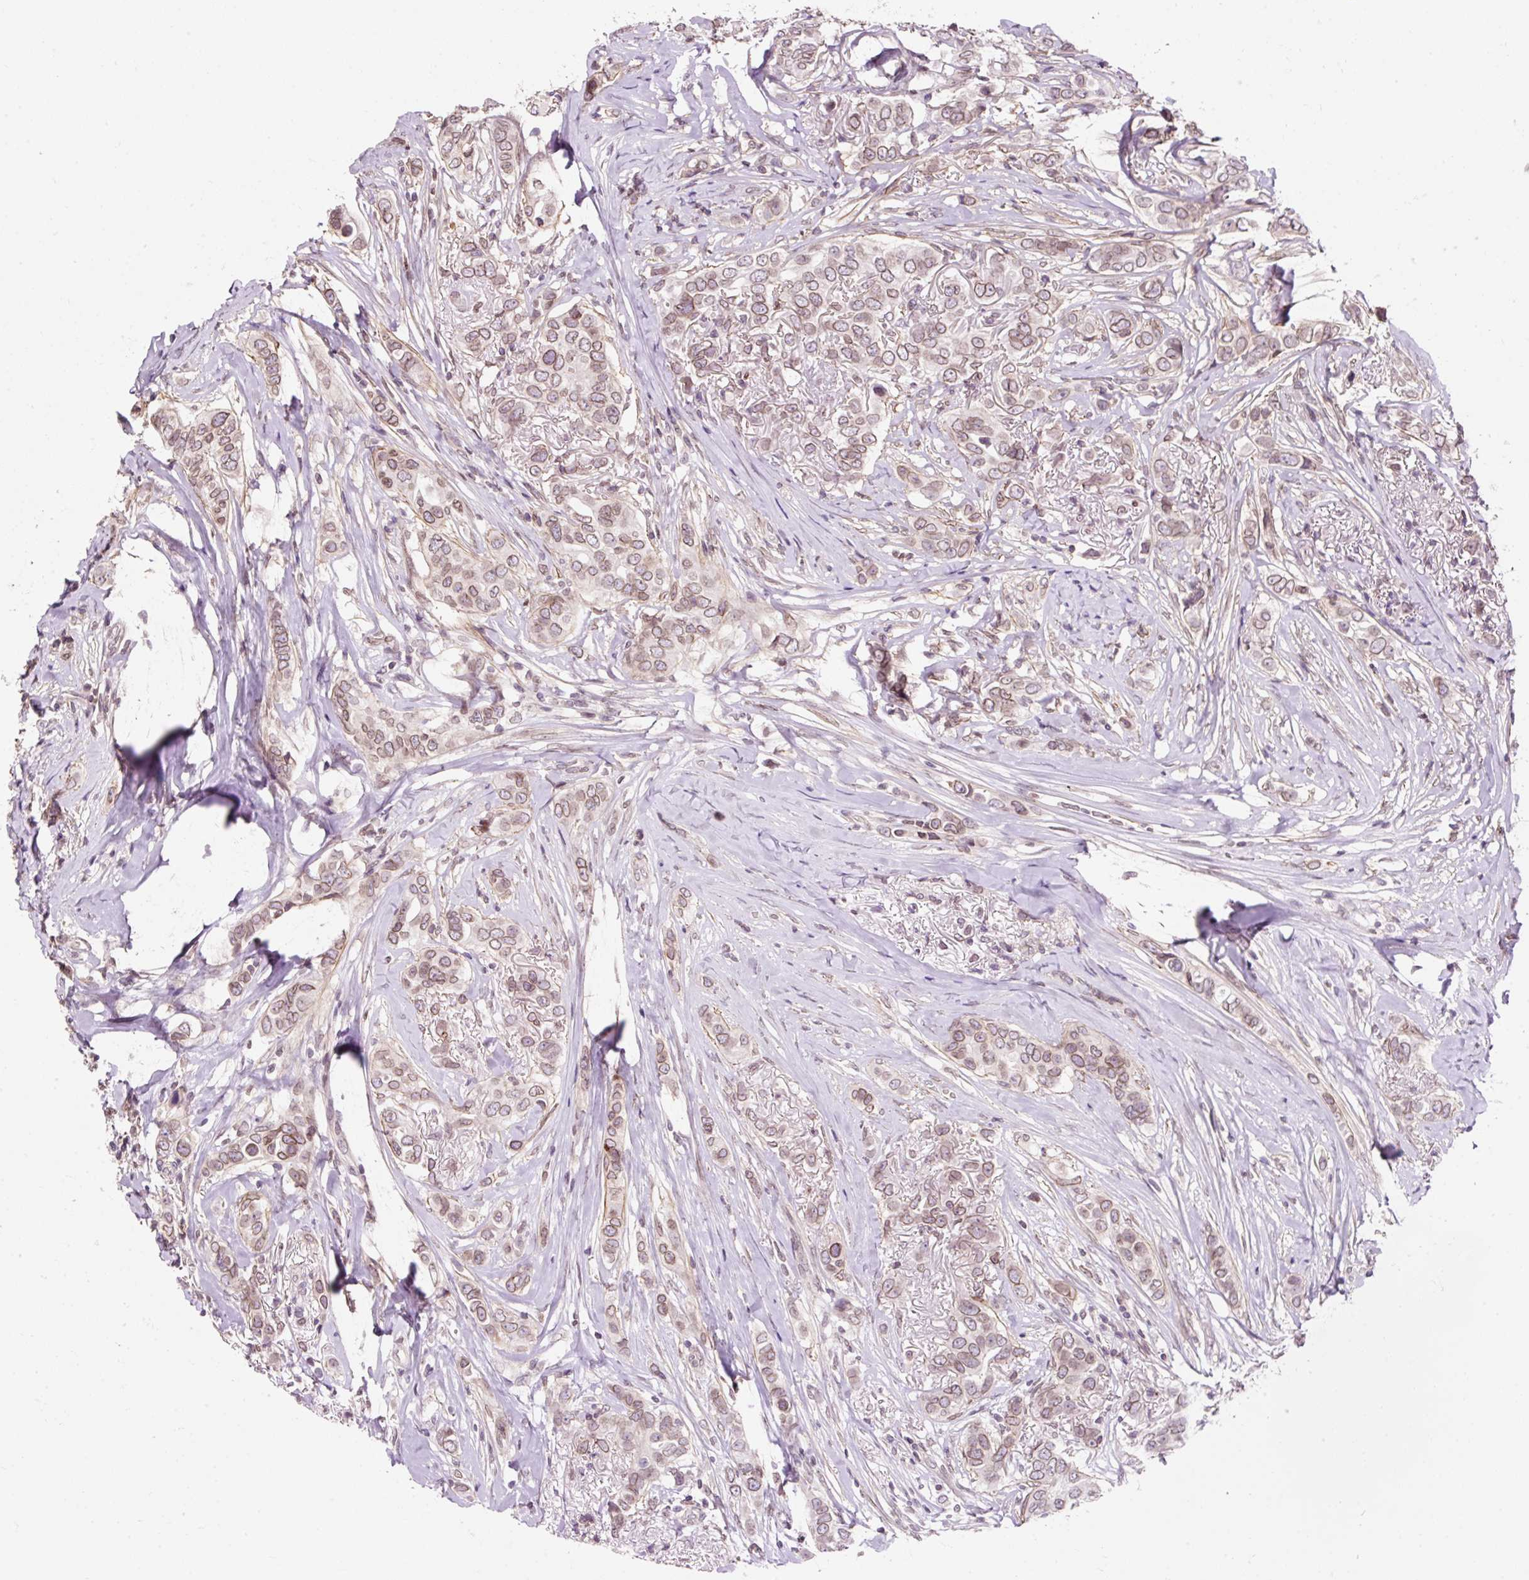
{"staining": {"intensity": "moderate", "quantity": ">75%", "location": "cytoplasmic/membranous,nuclear"}, "tissue": "breast cancer", "cell_type": "Tumor cells", "image_type": "cancer", "snomed": [{"axis": "morphology", "description": "Lobular carcinoma"}, {"axis": "topography", "description": "Breast"}], "caption": "Immunohistochemistry (IHC) (DAB (3,3'-diaminobenzidine)) staining of breast lobular carcinoma shows moderate cytoplasmic/membranous and nuclear protein expression in approximately >75% of tumor cells.", "gene": "ZNF610", "patient": {"sex": "female", "age": 51}}